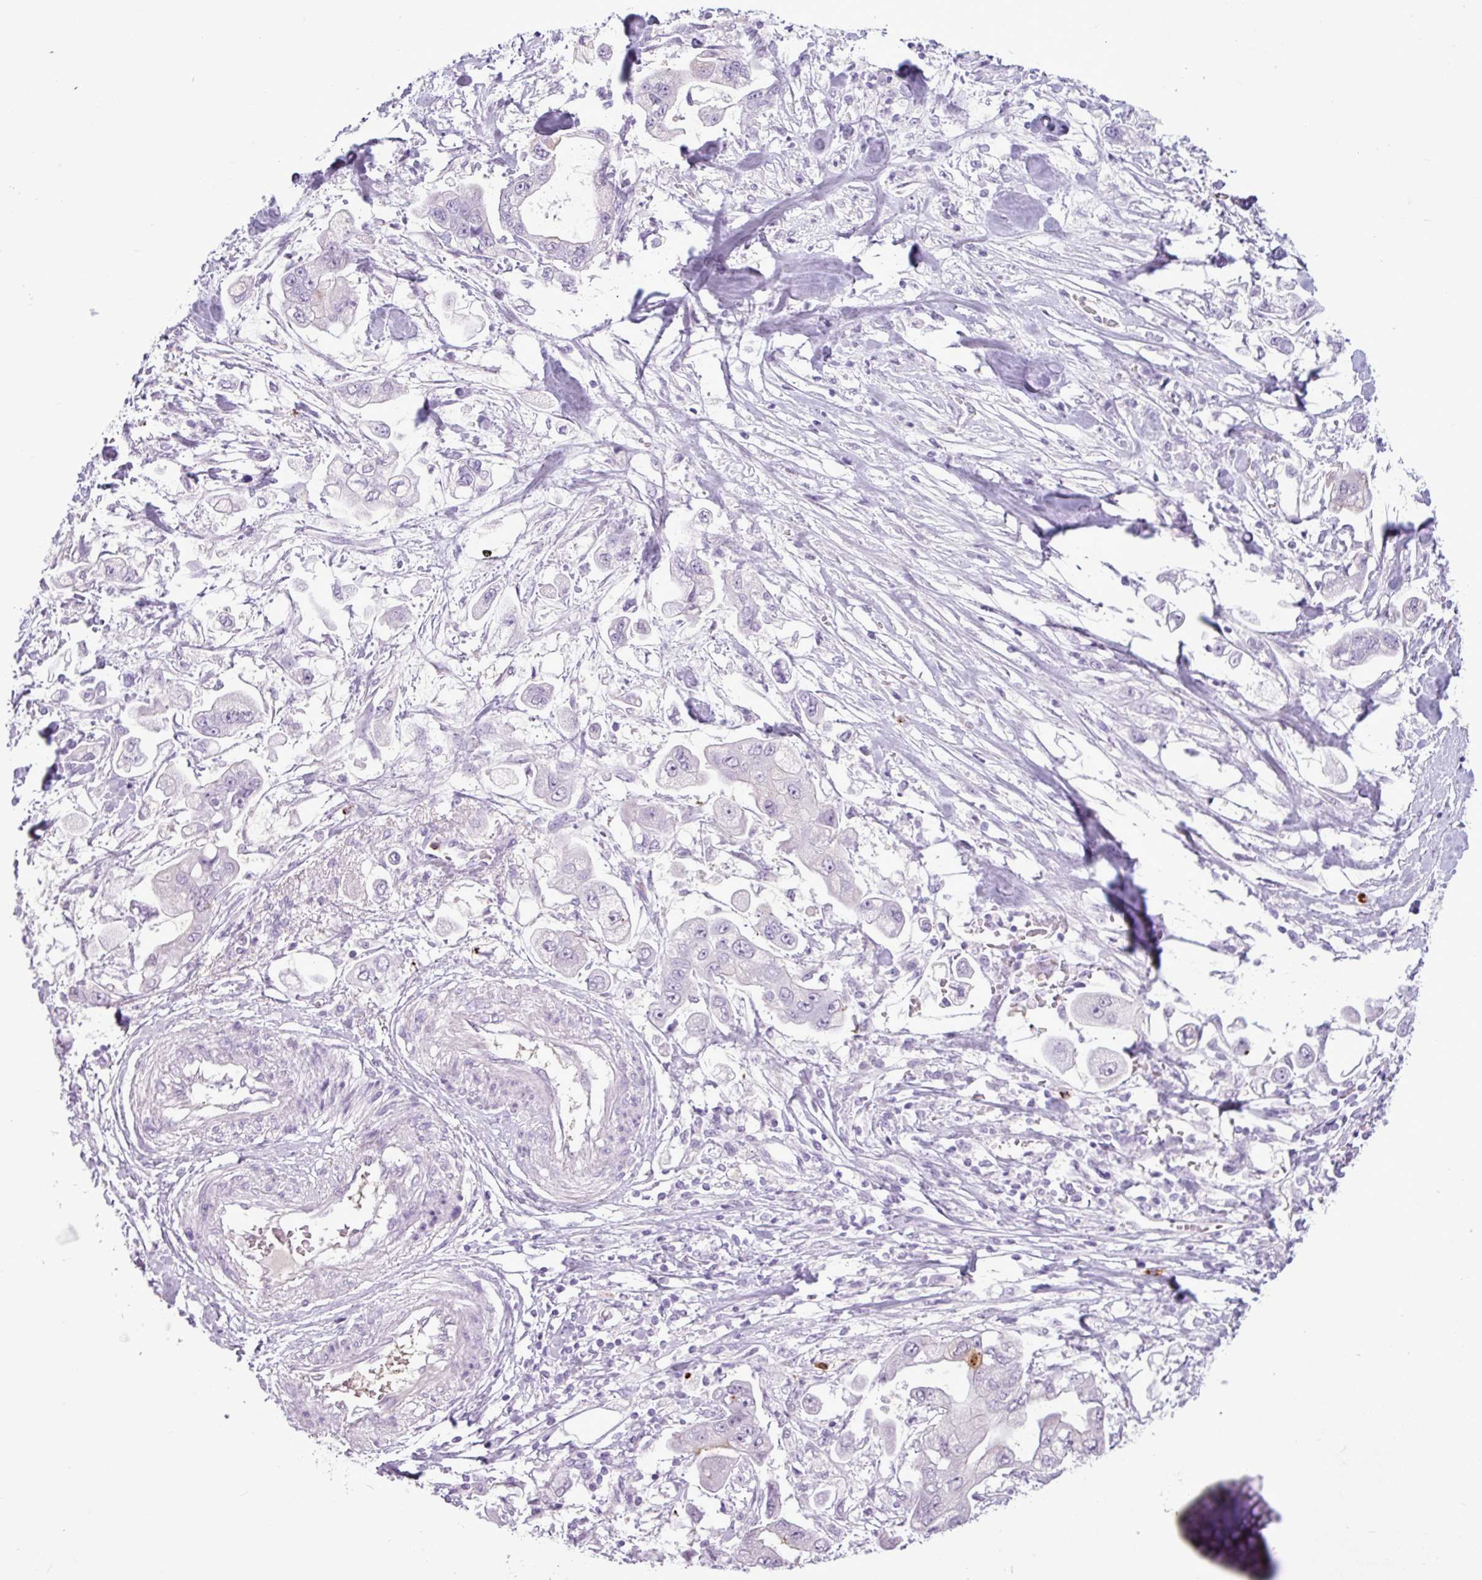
{"staining": {"intensity": "negative", "quantity": "none", "location": "none"}, "tissue": "stomach cancer", "cell_type": "Tumor cells", "image_type": "cancer", "snomed": [{"axis": "morphology", "description": "Adenocarcinoma, NOS"}, {"axis": "topography", "description": "Stomach"}], "caption": "A histopathology image of stomach adenocarcinoma stained for a protein reveals no brown staining in tumor cells. (Stains: DAB immunohistochemistry (IHC) with hematoxylin counter stain, Microscopy: brightfield microscopy at high magnification).", "gene": "TMEM178A", "patient": {"sex": "male", "age": 62}}